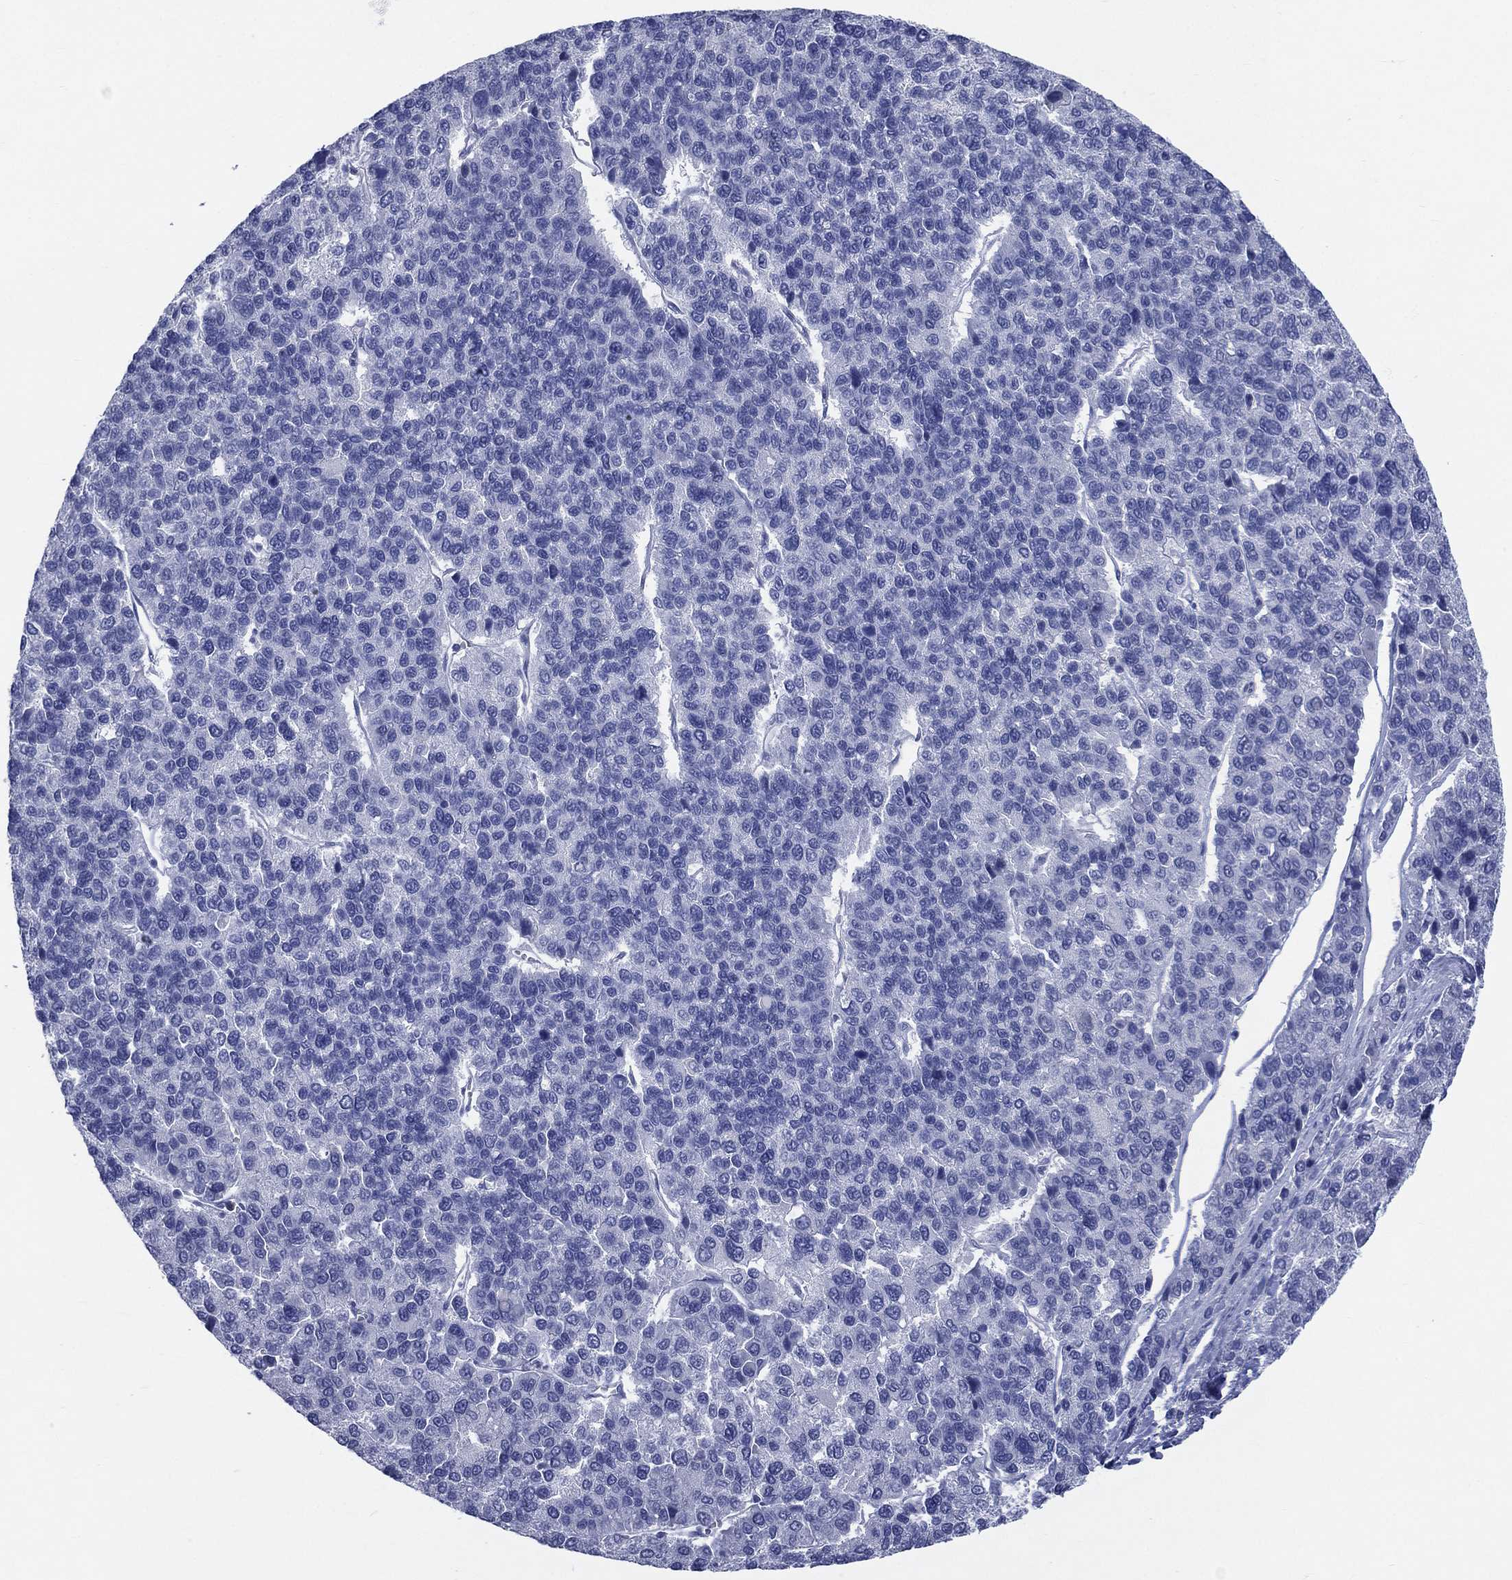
{"staining": {"intensity": "negative", "quantity": "none", "location": "none"}, "tissue": "liver cancer", "cell_type": "Tumor cells", "image_type": "cancer", "snomed": [{"axis": "morphology", "description": "Carcinoma, Hepatocellular, NOS"}, {"axis": "topography", "description": "Liver"}], "caption": "Immunohistochemistry (IHC) of human hepatocellular carcinoma (liver) exhibits no expression in tumor cells.", "gene": "AKAP3", "patient": {"sex": "female", "age": 41}}